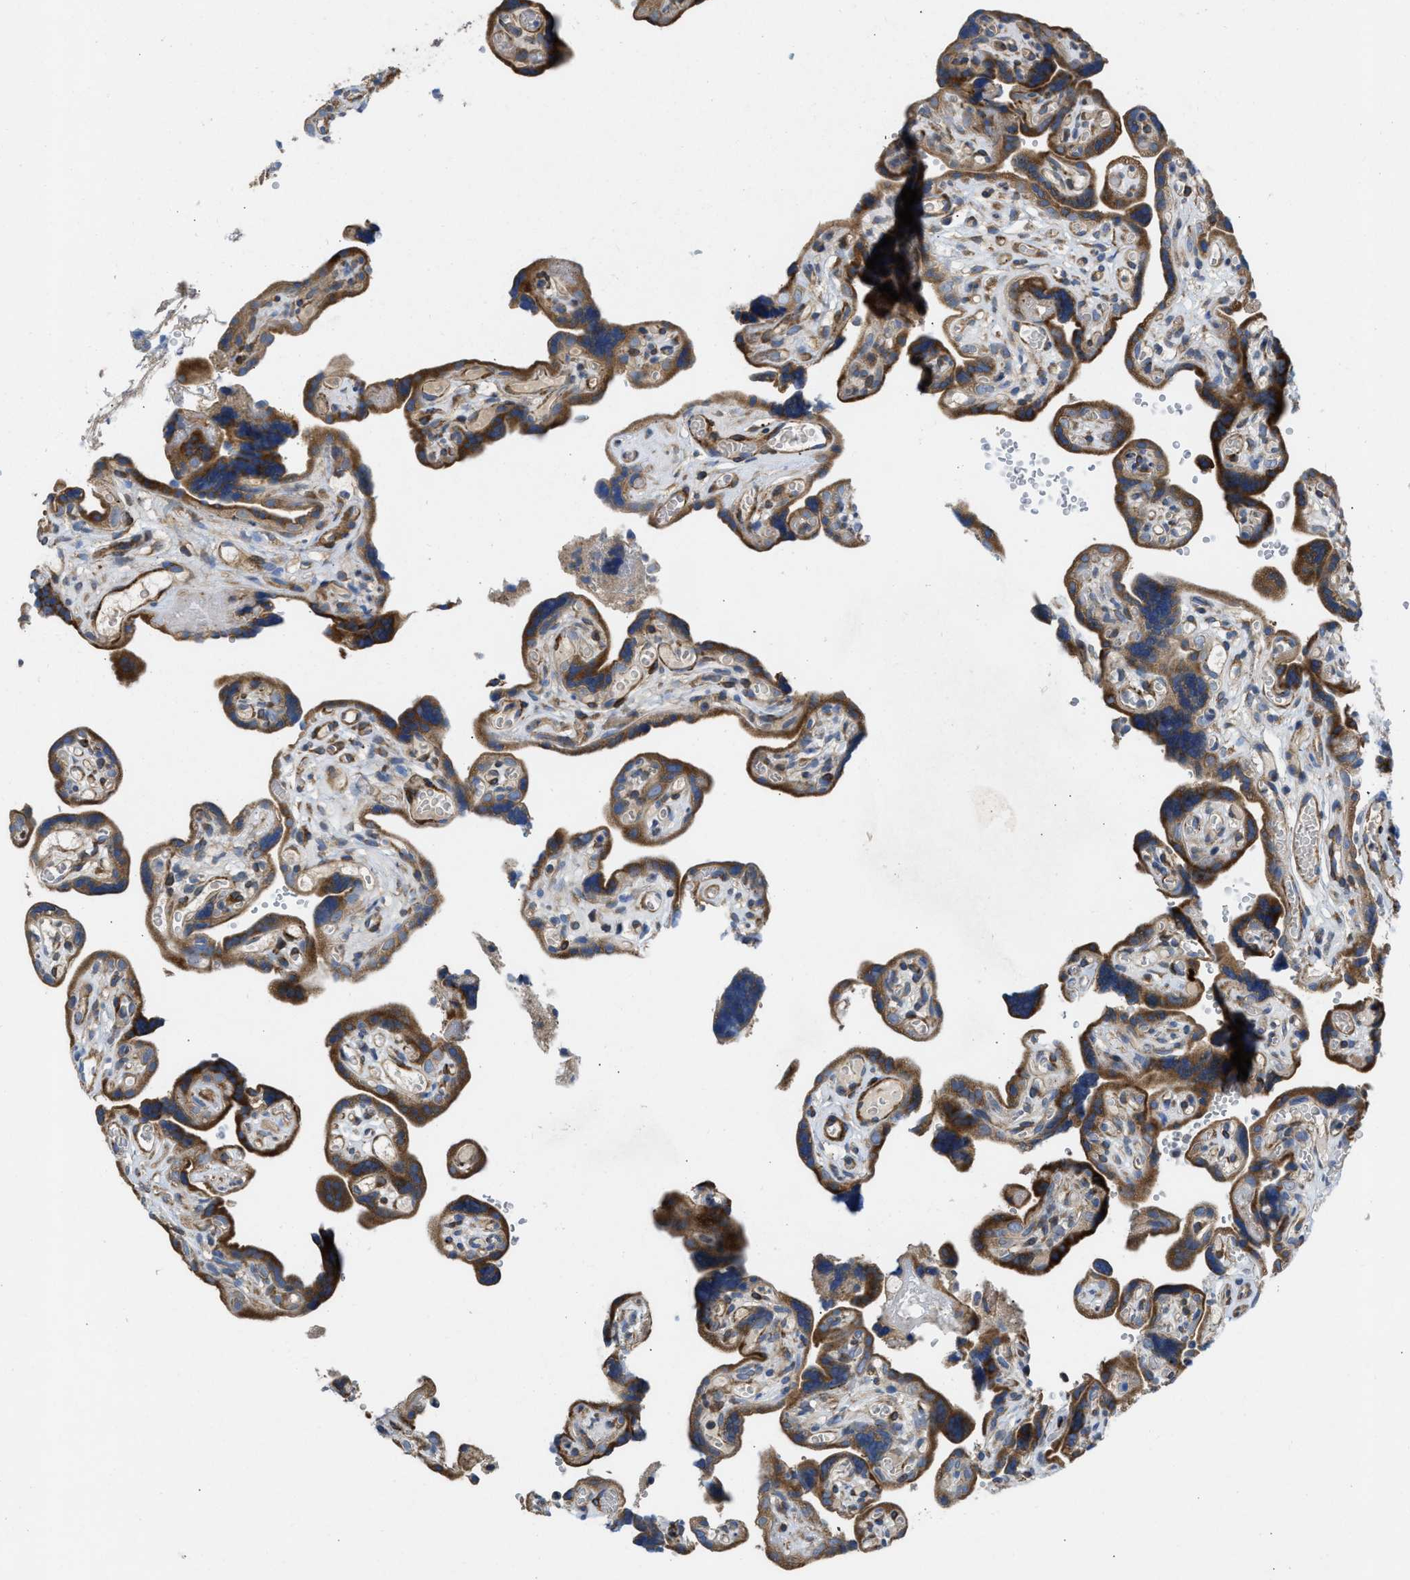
{"staining": {"intensity": "strong", "quantity": ">75%", "location": "cytoplasmic/membranous"}, "tissue": "placenta", "cell_type": "Decidual cells", "image_type": "normal", "snomed": [{"axis": "morphology", "description": "Normal tissue, NOS"}, {"axis": "topography", "description": "Placenta"}], "caption": "A histopathology image showing strong cytoplasmic/membranous expression in approximately >75% of decidual cells in unremarkable placenta, as visualized by brown immunohistochemical staining.", "gene": "CHKB", "patient": {"sex": "female", "age": 30}}